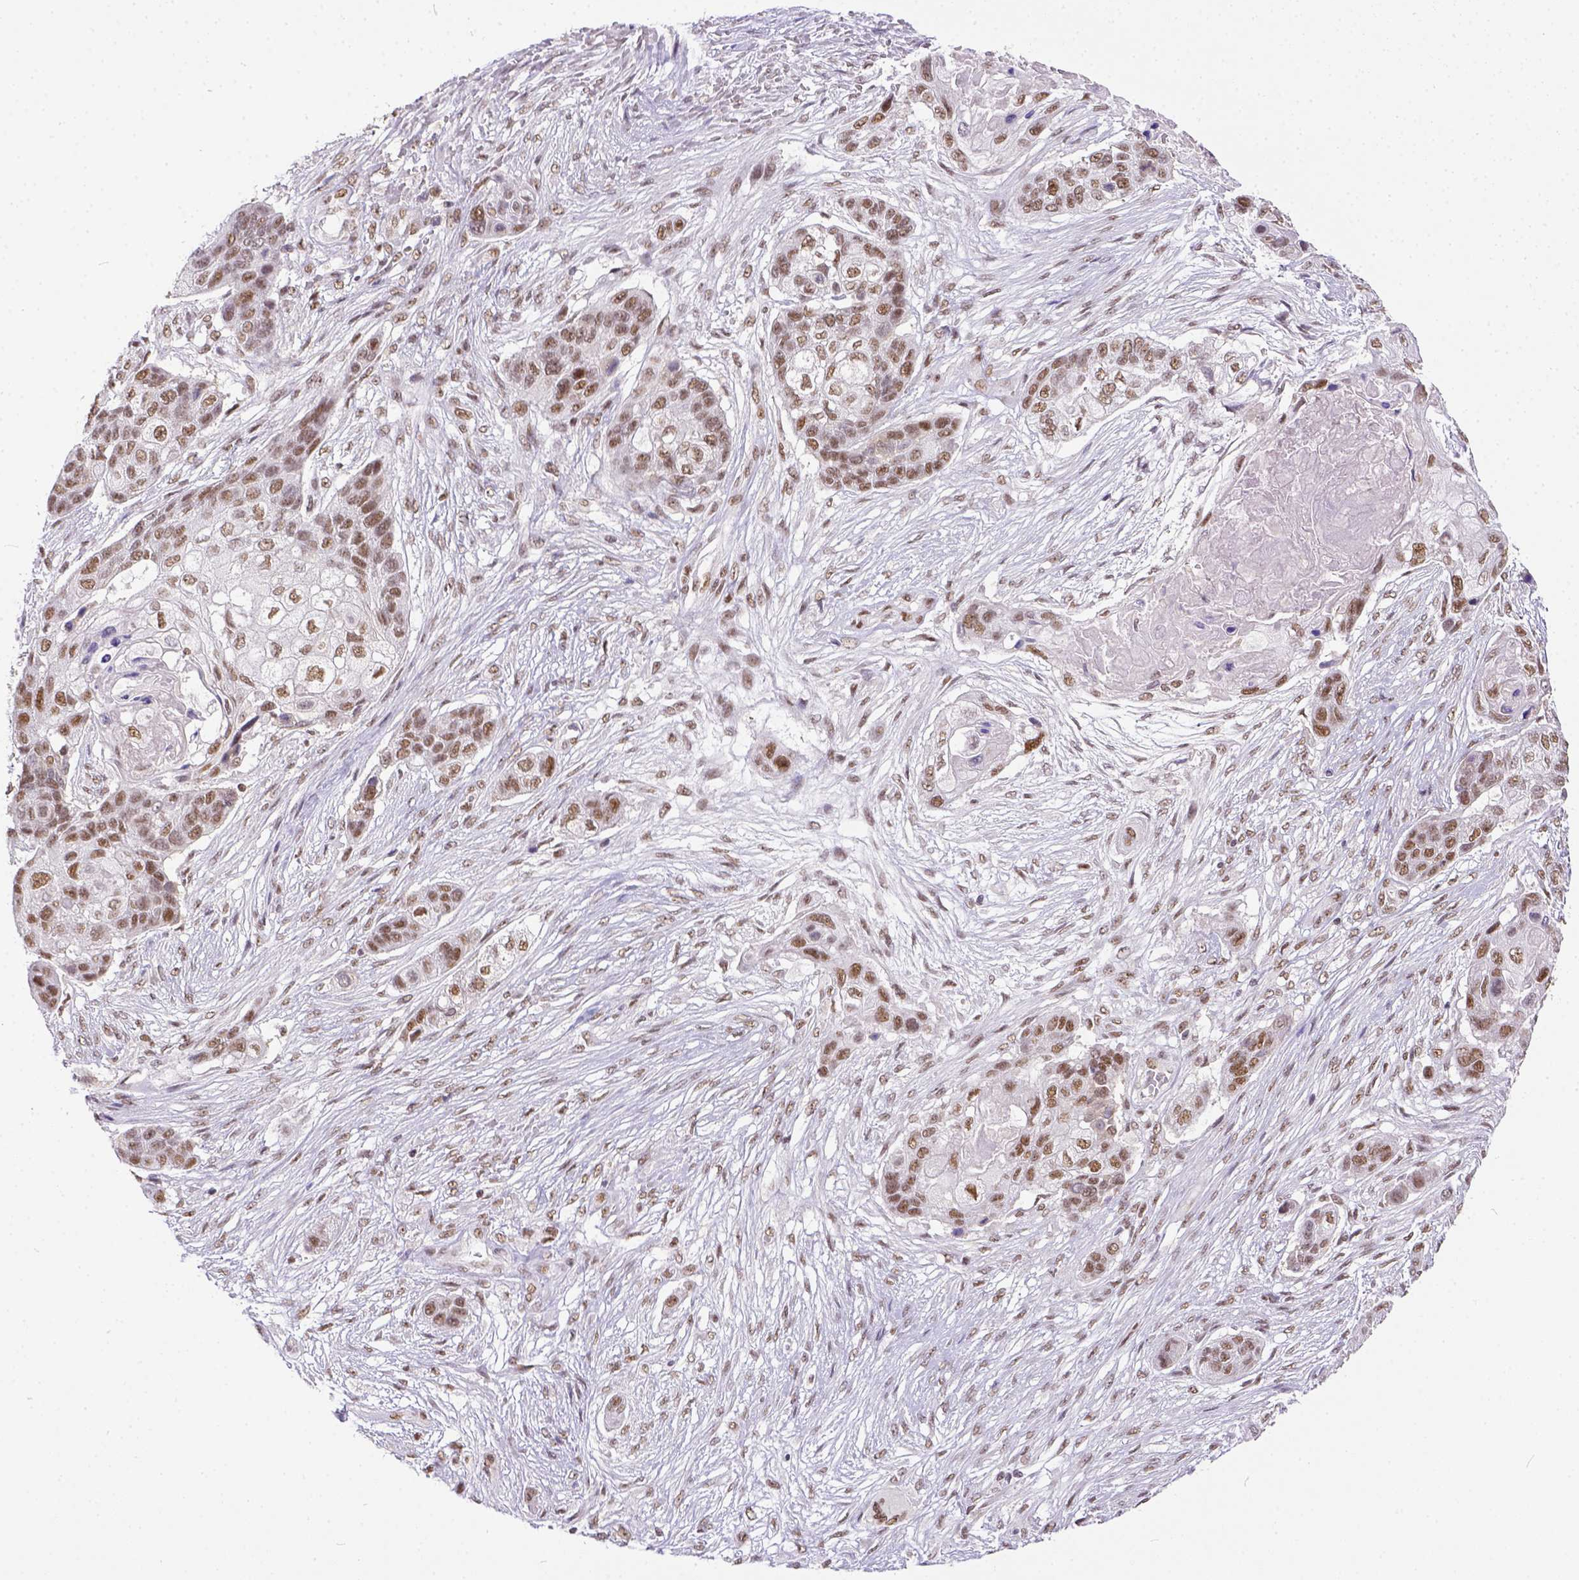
{"staining": {"intensity": "moderate", "quantity": ">75%", "location": "nuclear"}, "tissue": "lung cancer", "cell_type": "Tumor cells", "image_type": "cancer", "snomed": [{"axis": "morphology", "description": "Squamous cell carcinoma, NOS"}, {"axis": "topography", "description": "Lung"}], "caption": "Lung cancer was stained to show a protein in brown. There is medium levels of moderate nuclear expression in about >75% of tumor cells.", "gene": "ERCC1", "patient": {"sex": "male", "age": 69}}